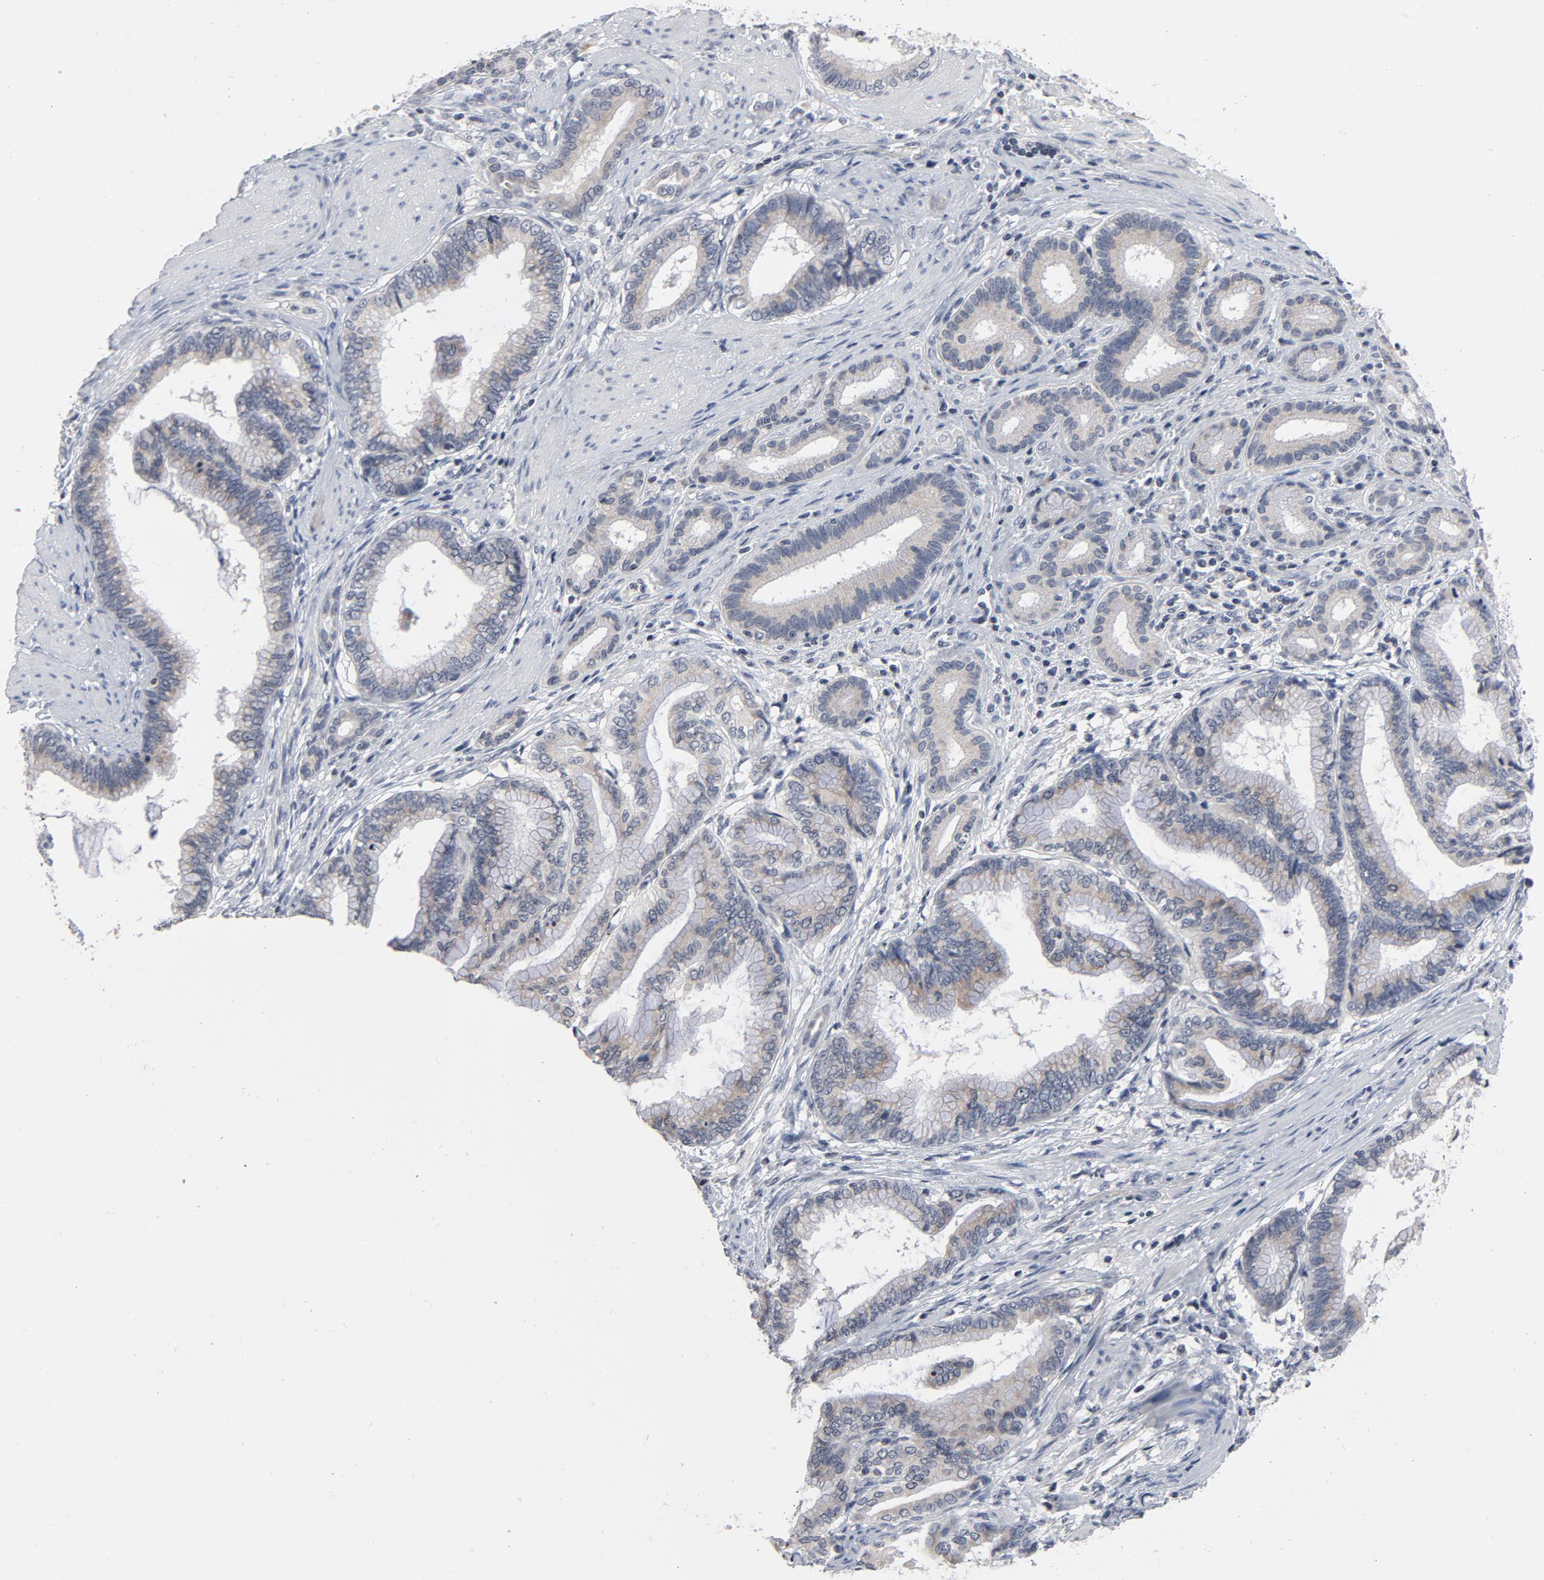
{"staining": {"intensity": "weak", "quantity": "25%-75%", "location": "cytoplasmic/membranous"}, "tissue": "pancreatic cancer", "cell_type": "Tumor cells", "image_type": "cancer", "snomed": [{"axis": "morphology", "description": "Adenocarcinoma, NOS"}, {"axis": "topography", "description": "Pancreas"}], "caption": "Weak cytoplasmic/membranous expression is seen in about 25%-75% of tumor cells in pancreatic adenocarcinoma. The protein of interest is shown in brown color, while the nuclei are stained blue.", "gene": "TCL1A", "patient": {"sex": "female", "age": 64}}